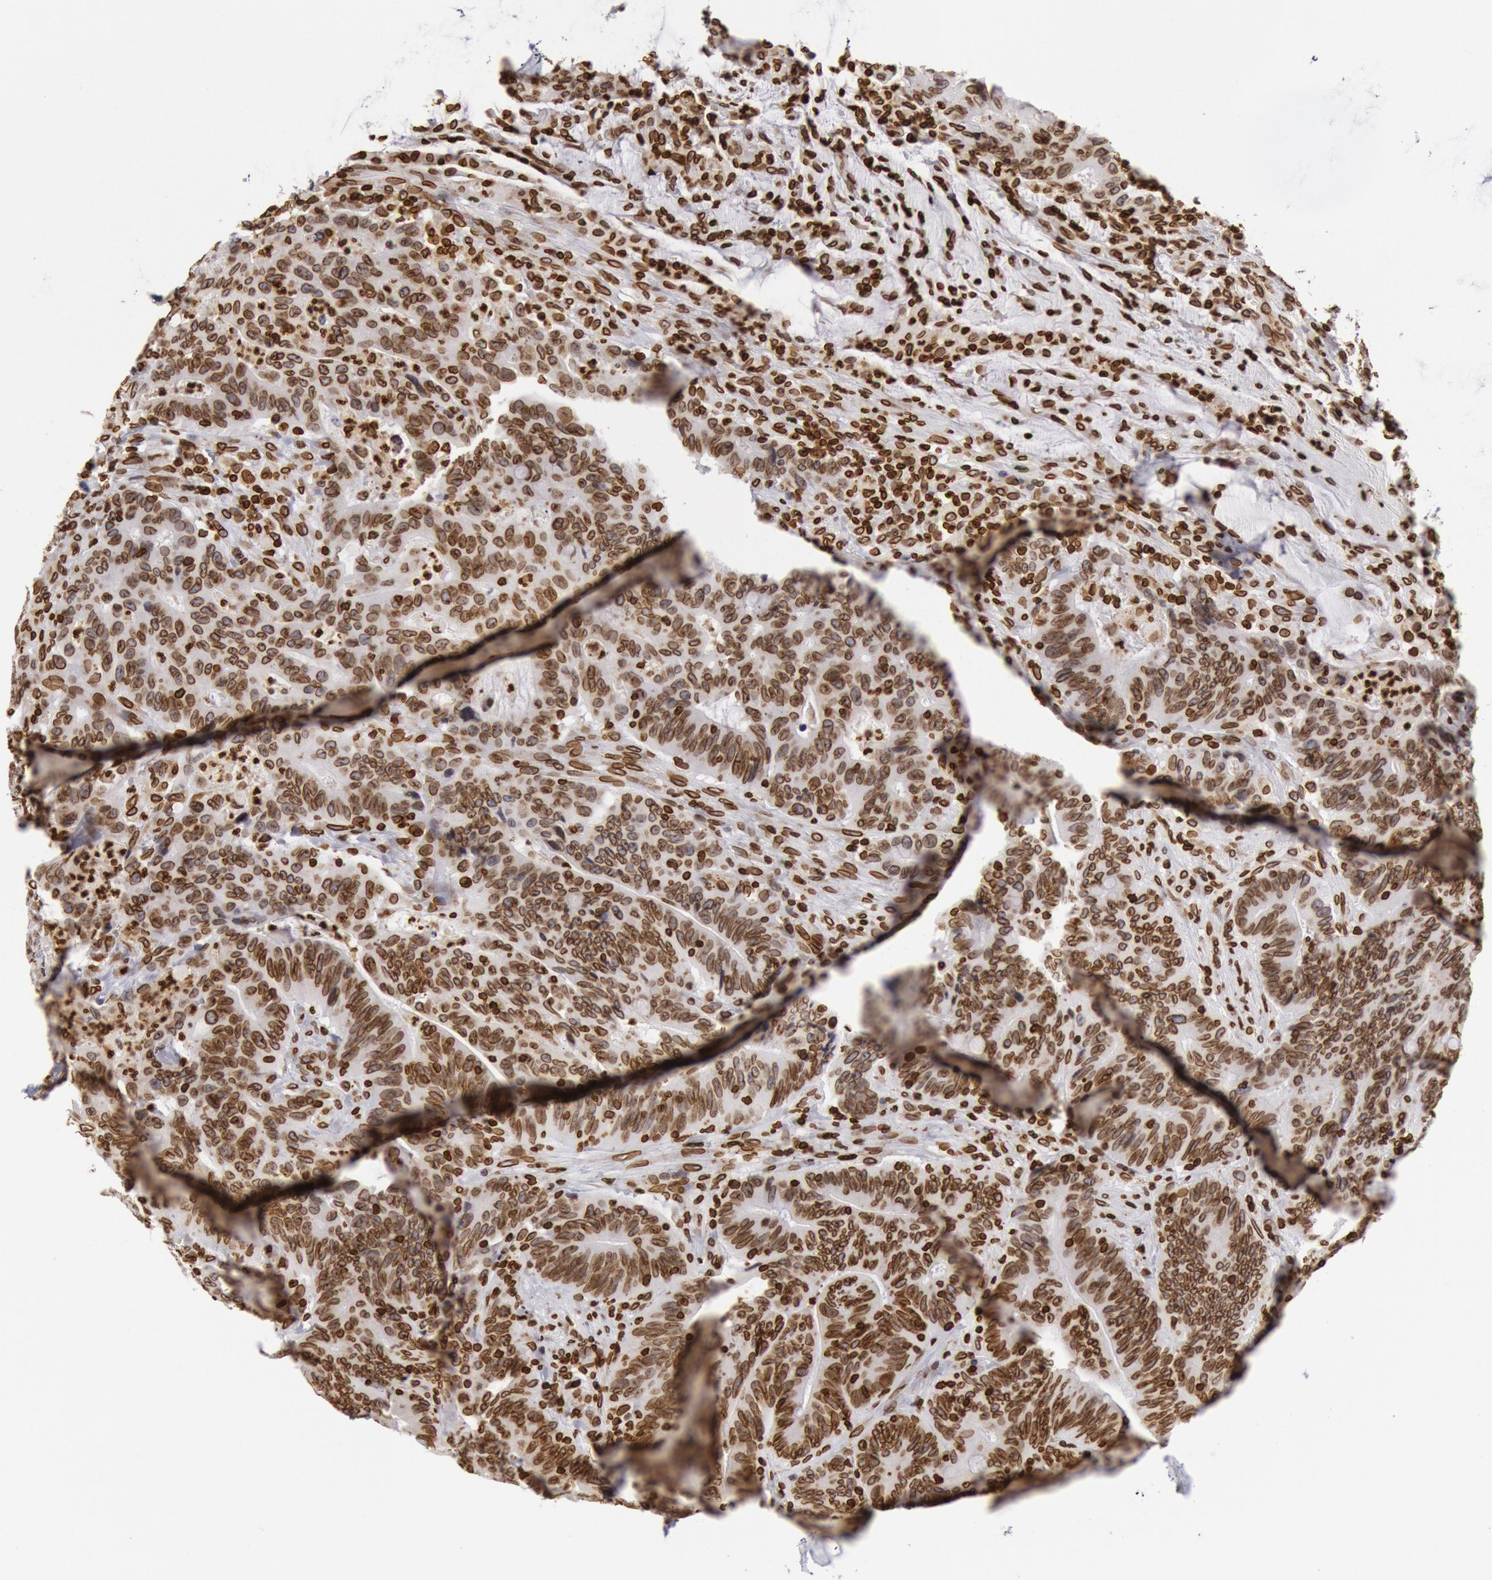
{"staining": {"intensity": "strong", "quantity": ">75%", "location": "nuclear"}, "tissue": "colorectal cancer", "cell_type": "Tumor cells", "image_type": "cancer", "snomed": [{"axis": "morphology", "description": "Adenocarcinoma, NOS"}, {"axis": "topography", "description": "Colon"}], "caption": "Human colorectal cancer (adenocarcinoma) stained with a protein marker reveals strong staining in tumor cells.", "gene": "SUN2", "patient": {"sex": "male", "age": 54}}